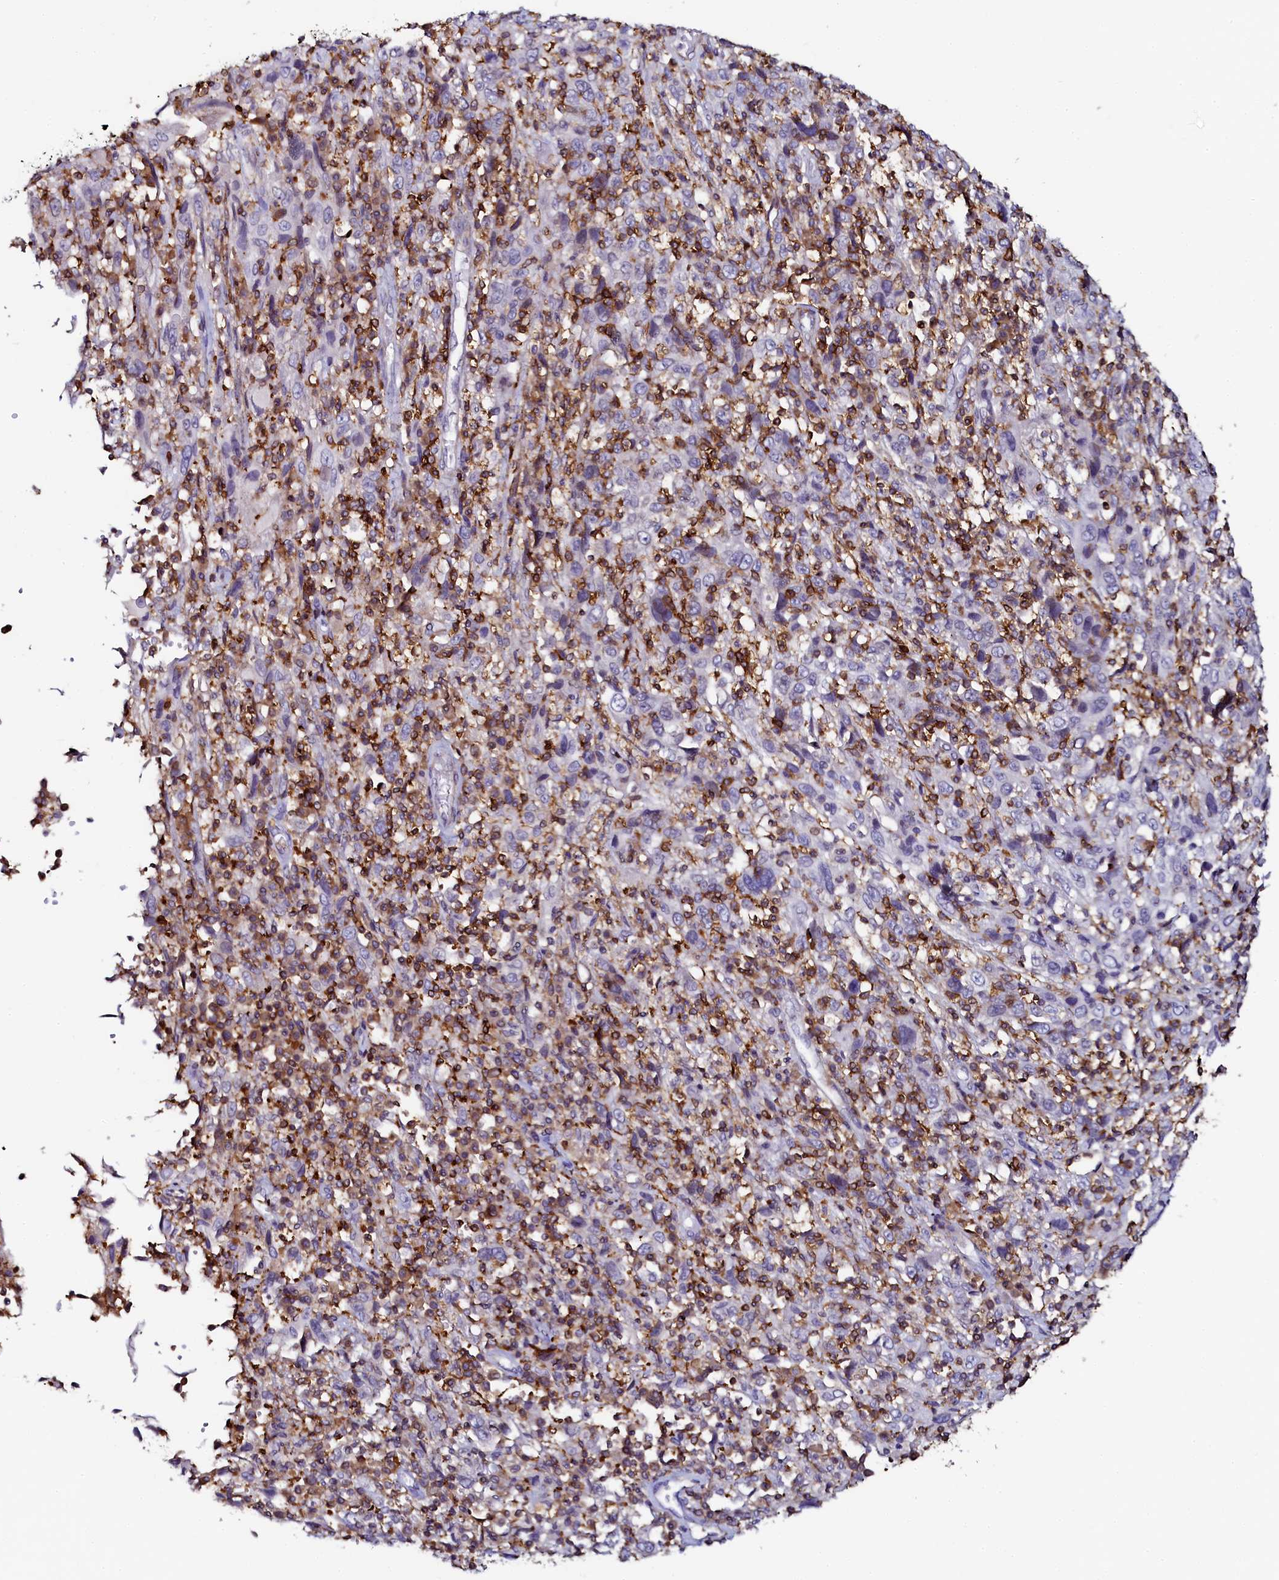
{"staining": {"intensity": "negative", "quantity": "none", "location": "none"}, "tissue": "cervical cancer", "cell_type": "Tumor cells", "image_type": "cancer", "snomed": [{"axis": "morphology", "description": "Squamous cell carcinoma, NOS"}, {"axis": "topography", "description": "Cervix"}], "caption": "Immunohistochemistry (IHC) of cervical cancer displays no staining in tumor cells.", "gene": "AAAS", "patient": {"sex": "female", "age": 46}}